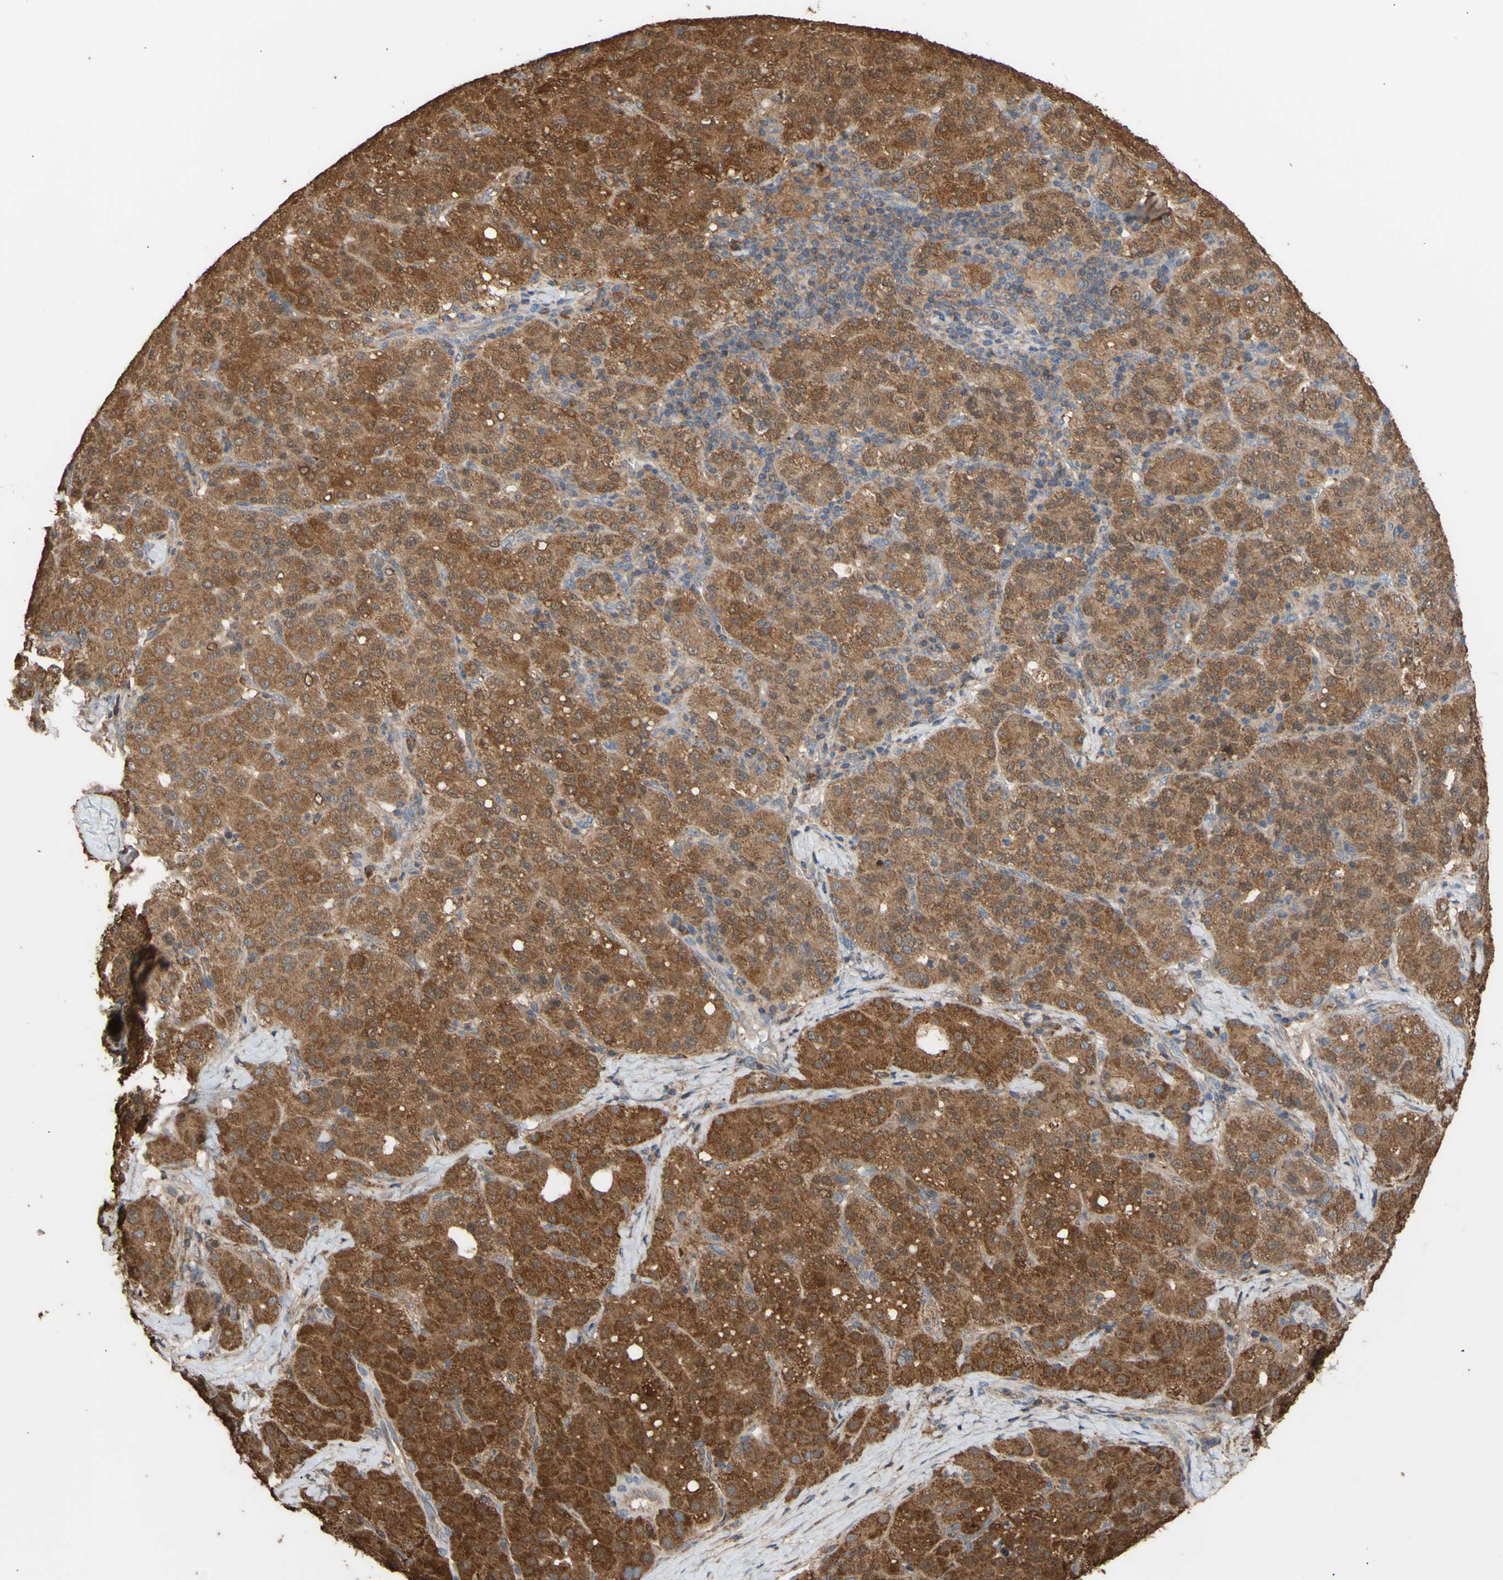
{"staining": {"intensity": "moderate", "quantity": ">75%", "location": "cytoplasmic/membranous"}, "tissue": "liver cancer", "cell_type": "Tumor cells", "image_type": "cancer", "snomed": [{"axis": "morphology", "description": "Carcinoma, Hepatocellular, NOS"}, {"axis": "topography", "description": "Liver"}], "caption": "Brown immunohistochemical staining in liver hepatocellular carcinoma displays moderate cytoplasmic/membranous positivity in approximately >75% of tumor cells.", "gene": "ALDH9A1", "patient": {"sex": "male", "age": 65}}